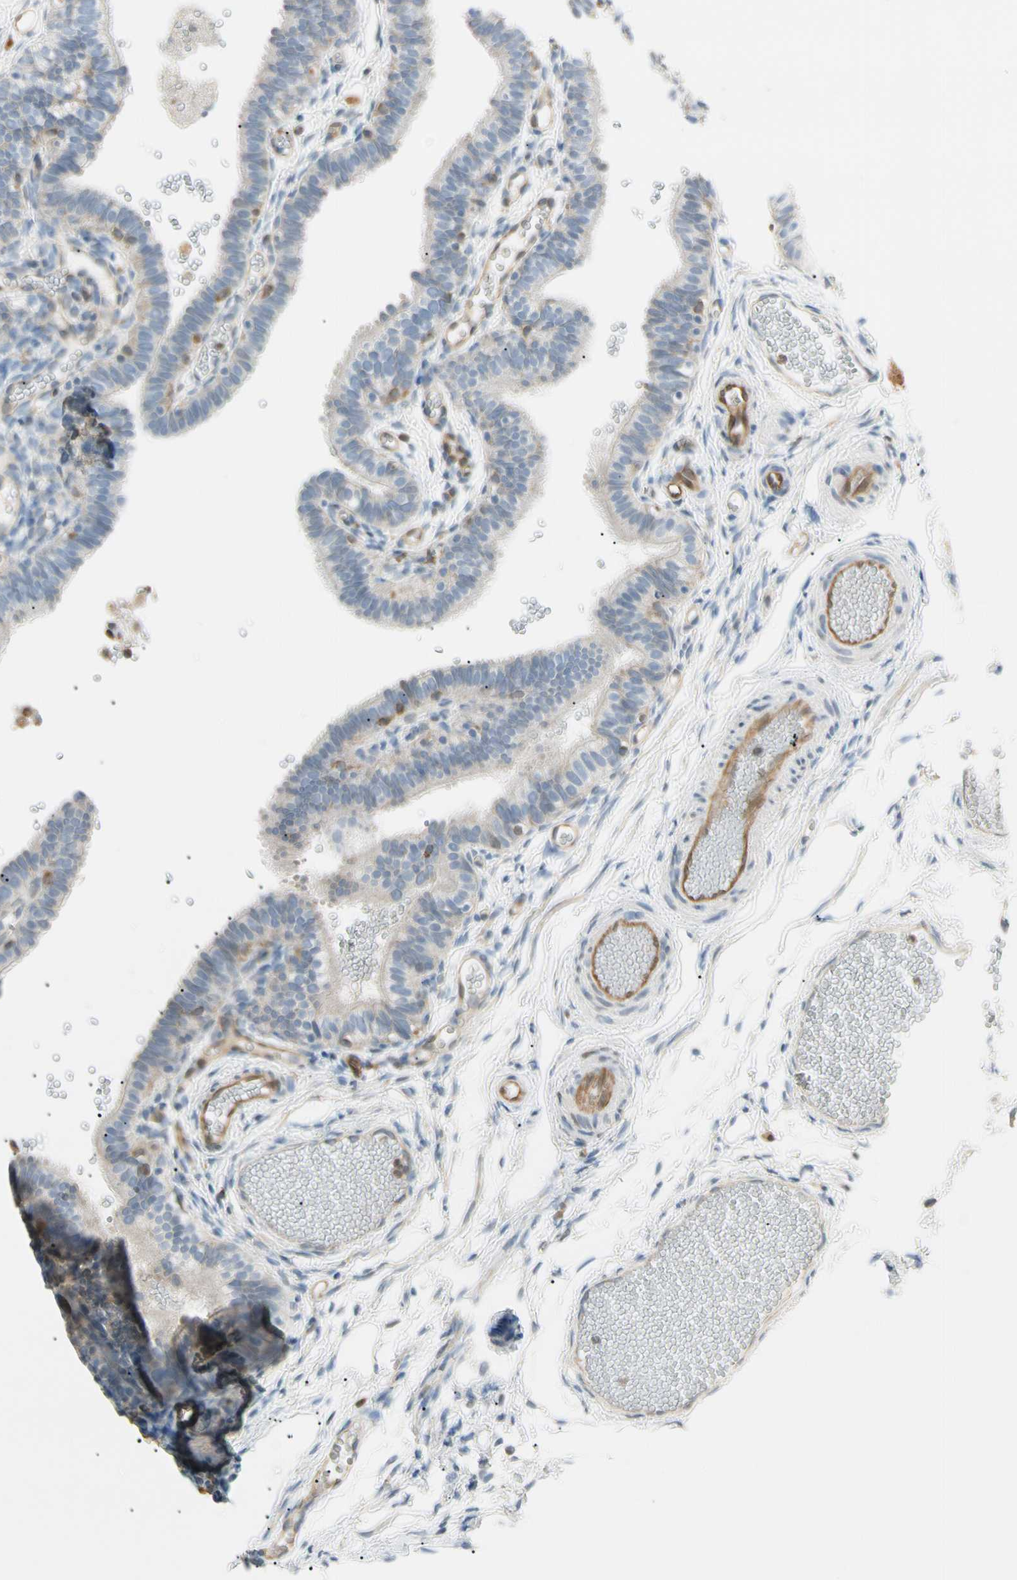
{"staining": {"intensity": "weak", "quantity": "<25%", "location": "cytoplasmic/membranous"}, "tissue": "fallopian tube", "cell_type": "Glandular cells", "image_type": "normal", "snomed": [{"axis": "morphology", "description": "Normal tissue, NOS"}, {"axis": "topography", "description": "Fallopian tube"}, {"axis": "topography", "description": "Placenta"}], "caption": "Glandular cells show no significant staining in benign fallopian tube. (Immunohistochemistry, brightfield microscopy, high magnification).", "gene": "LPCAT2", "patient": {"sex": "female", "age": 34}}